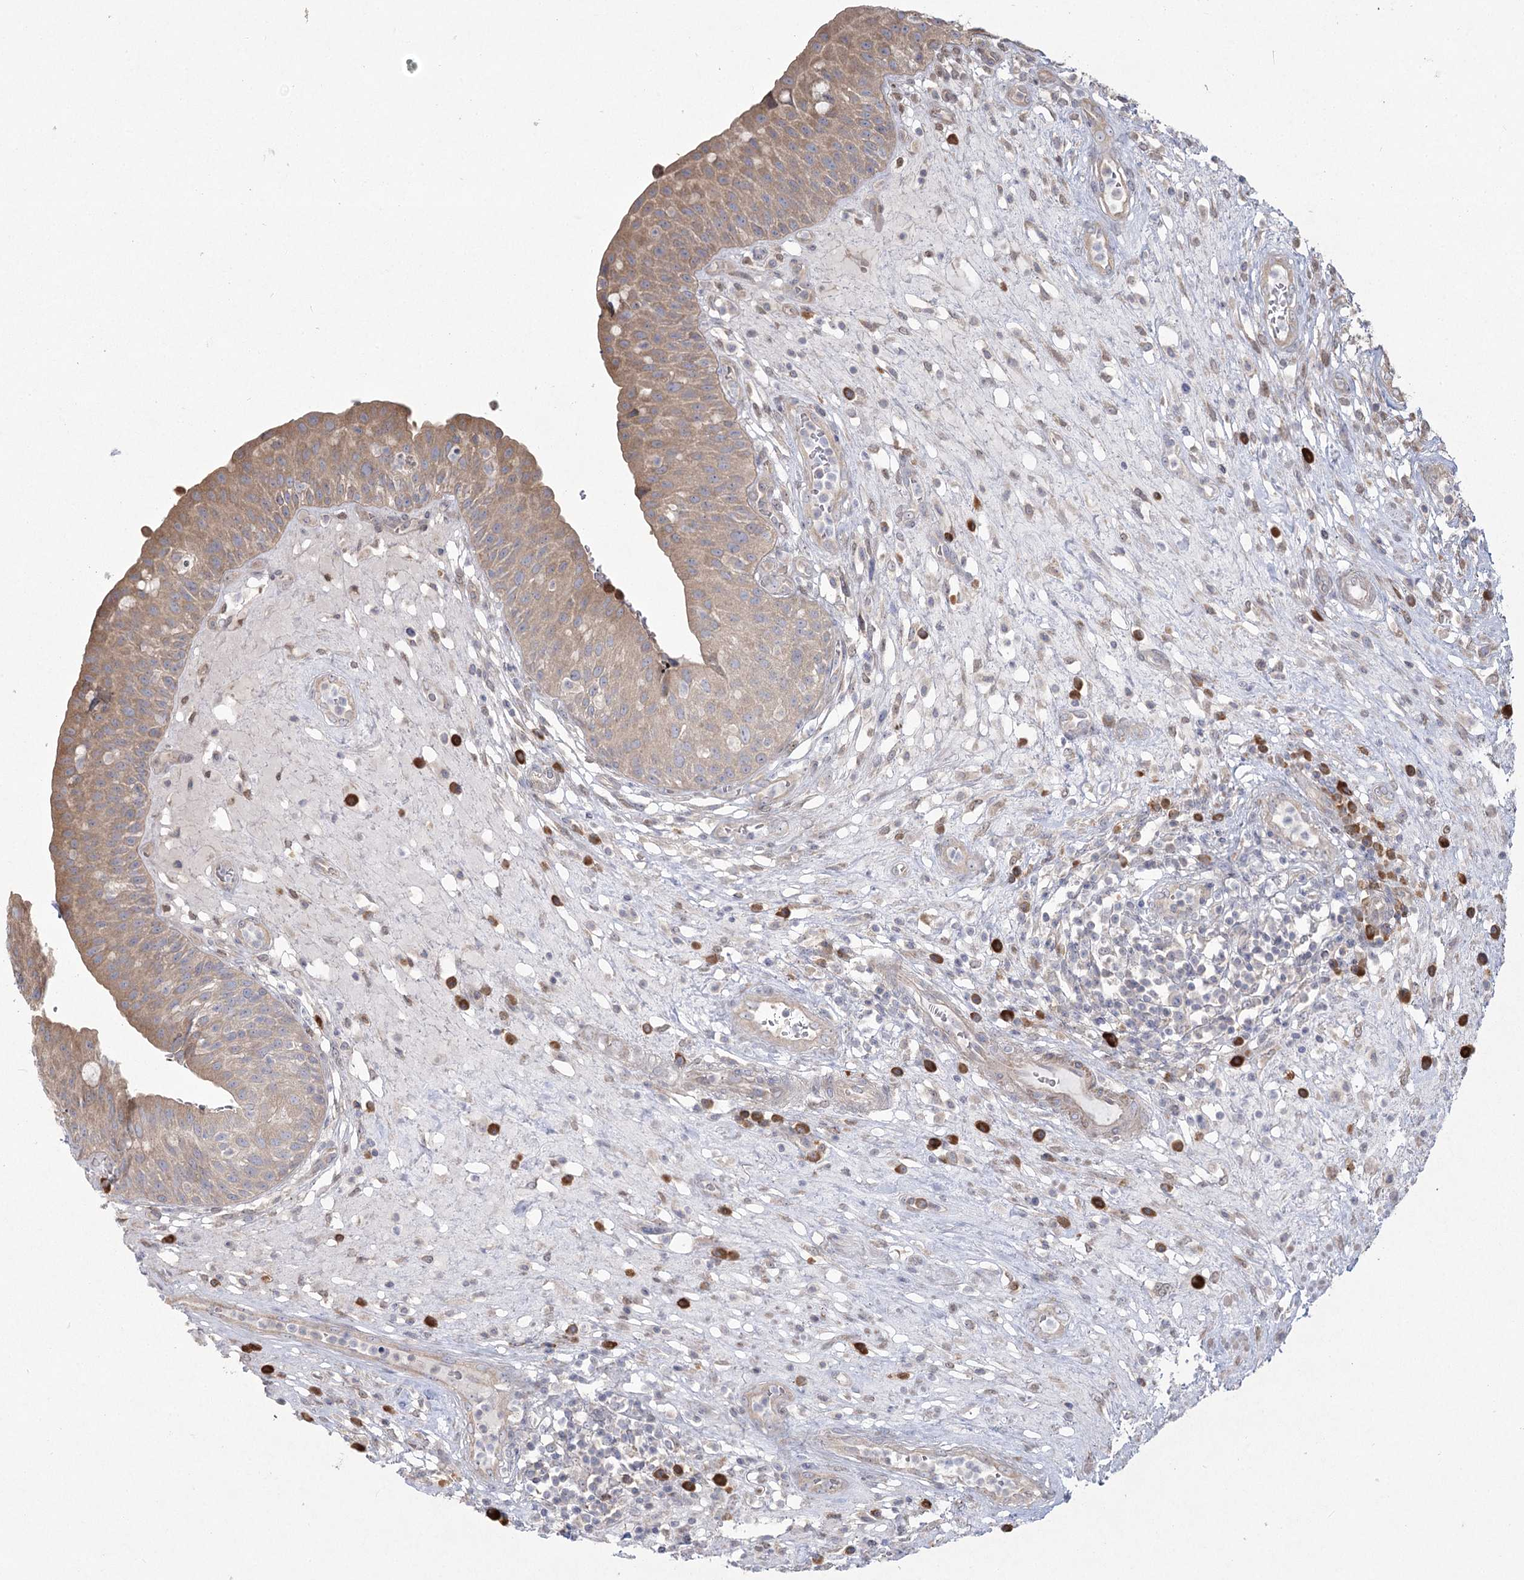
{"staining": {"intensity": "moderate", "quantity": ">75%", "location": "cytoplasmic/membranous"}, "tissue": "urinary bladder", "cell_type": "Urothelial cells", "image_type": "normal", "snomed": [{"axis": "morphology", "description": "Normal tissue, NOS"}, {"axis": "topography", "description": "Urinary bladder"}], "caption": "A brown stain highlights moderate cytoplasmic/membranous positivity of a protein in urothelial cells of unremarkable urinary bladder. (DAB = brown stain, brightfield microscopy at high magnification).", "gene": "CAMTA1", "patient": {"sex": "female", "age": 62}}